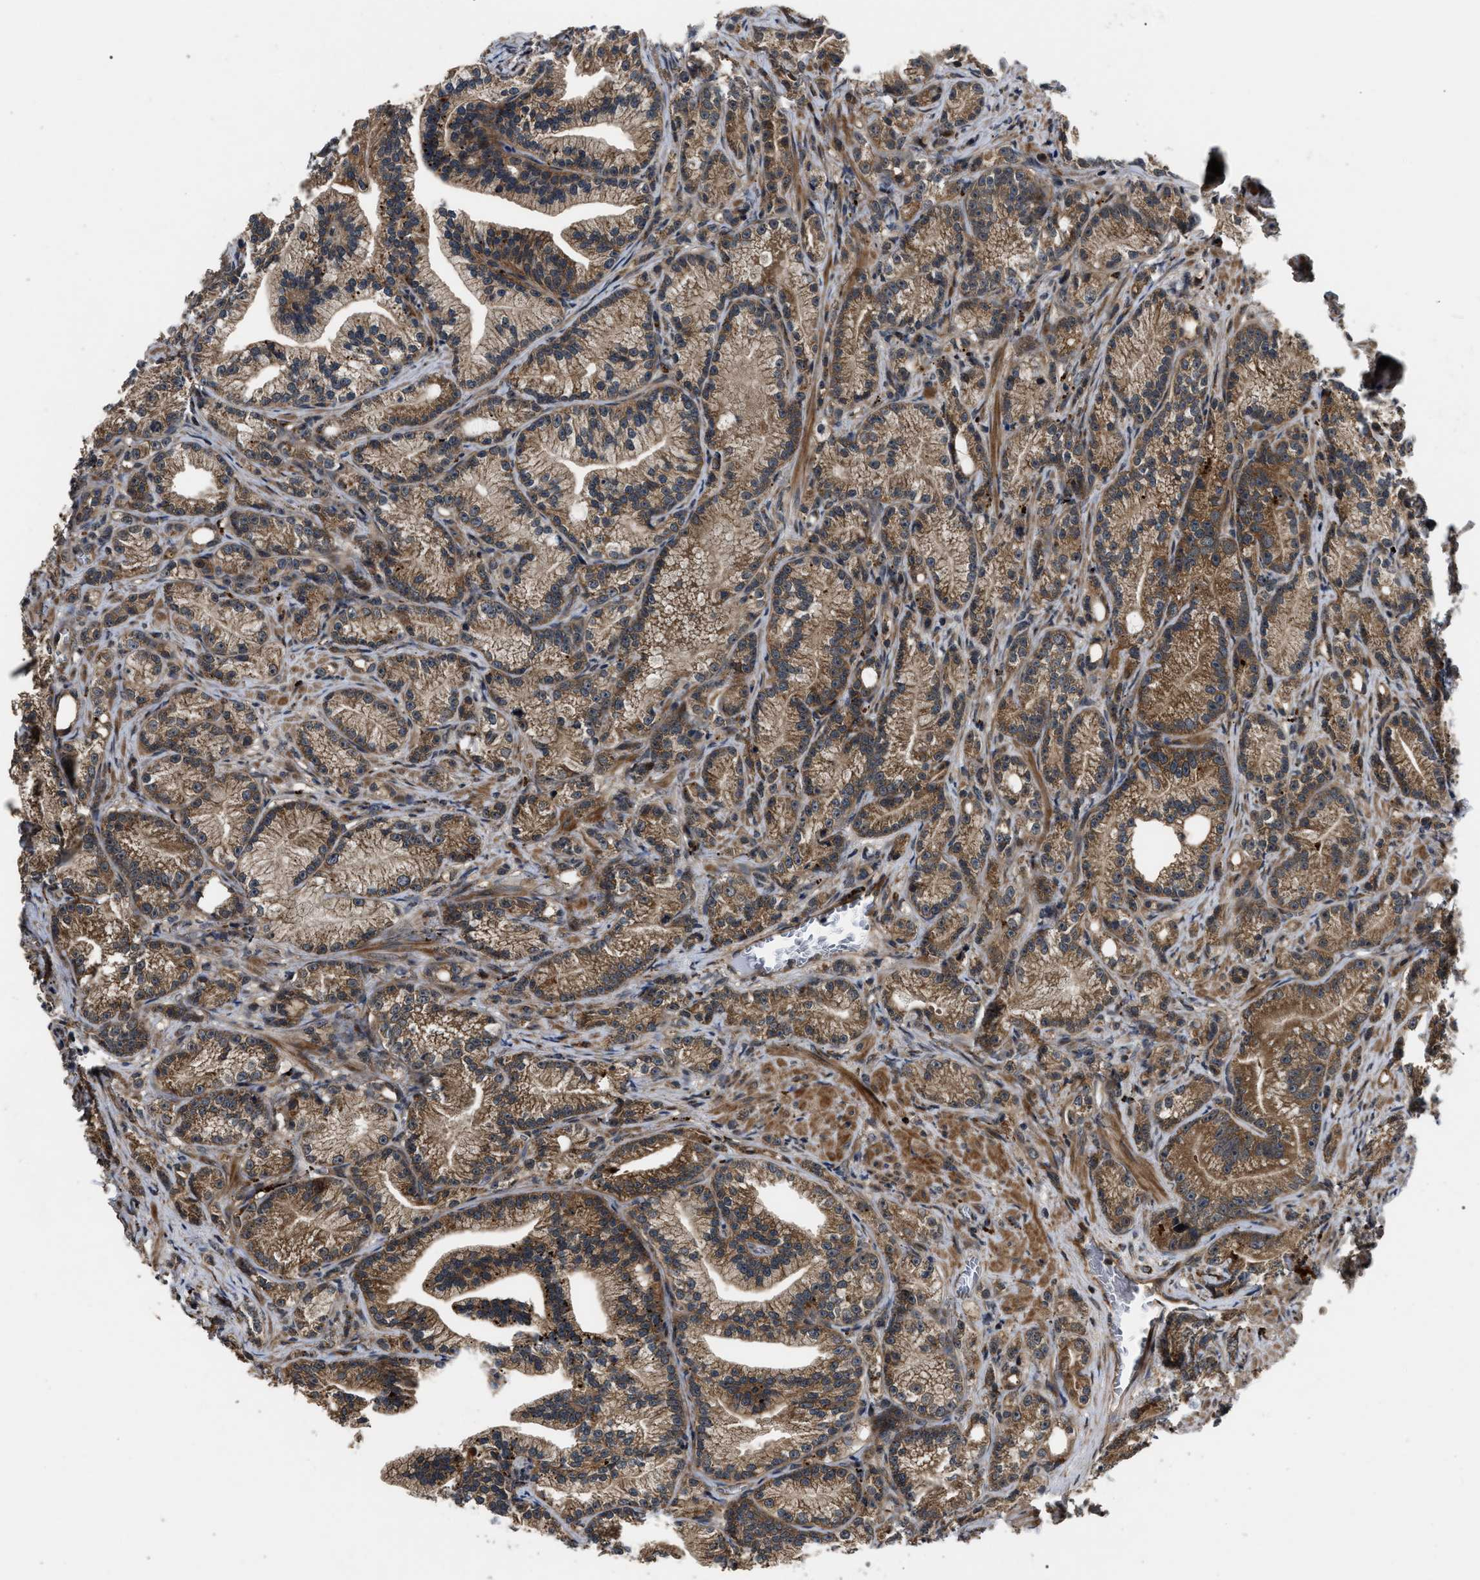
{"staining": {"intensity": "moderate", "quantity": ">75%", "location": "cytoplasmic/membranous"}, "tissue": "prostate cancer", "cell_type": "Tumor cells", "image_type": "cancer", "snomed": [{"axis": "morphology", "description": "Adenocarcinoma, Low grade"}, {"axis": "topography", "description": "Prostate"}], "caption": "This is a photomicrograph of immunohistochemistry staining of adenocarcinoma (low-grade) (prostate), which shows moderate positivity in the cytoplasmic/membranous of tumor cells.", "gene": "PPWD1", "patient": {"sex": "male", "age": 89}}